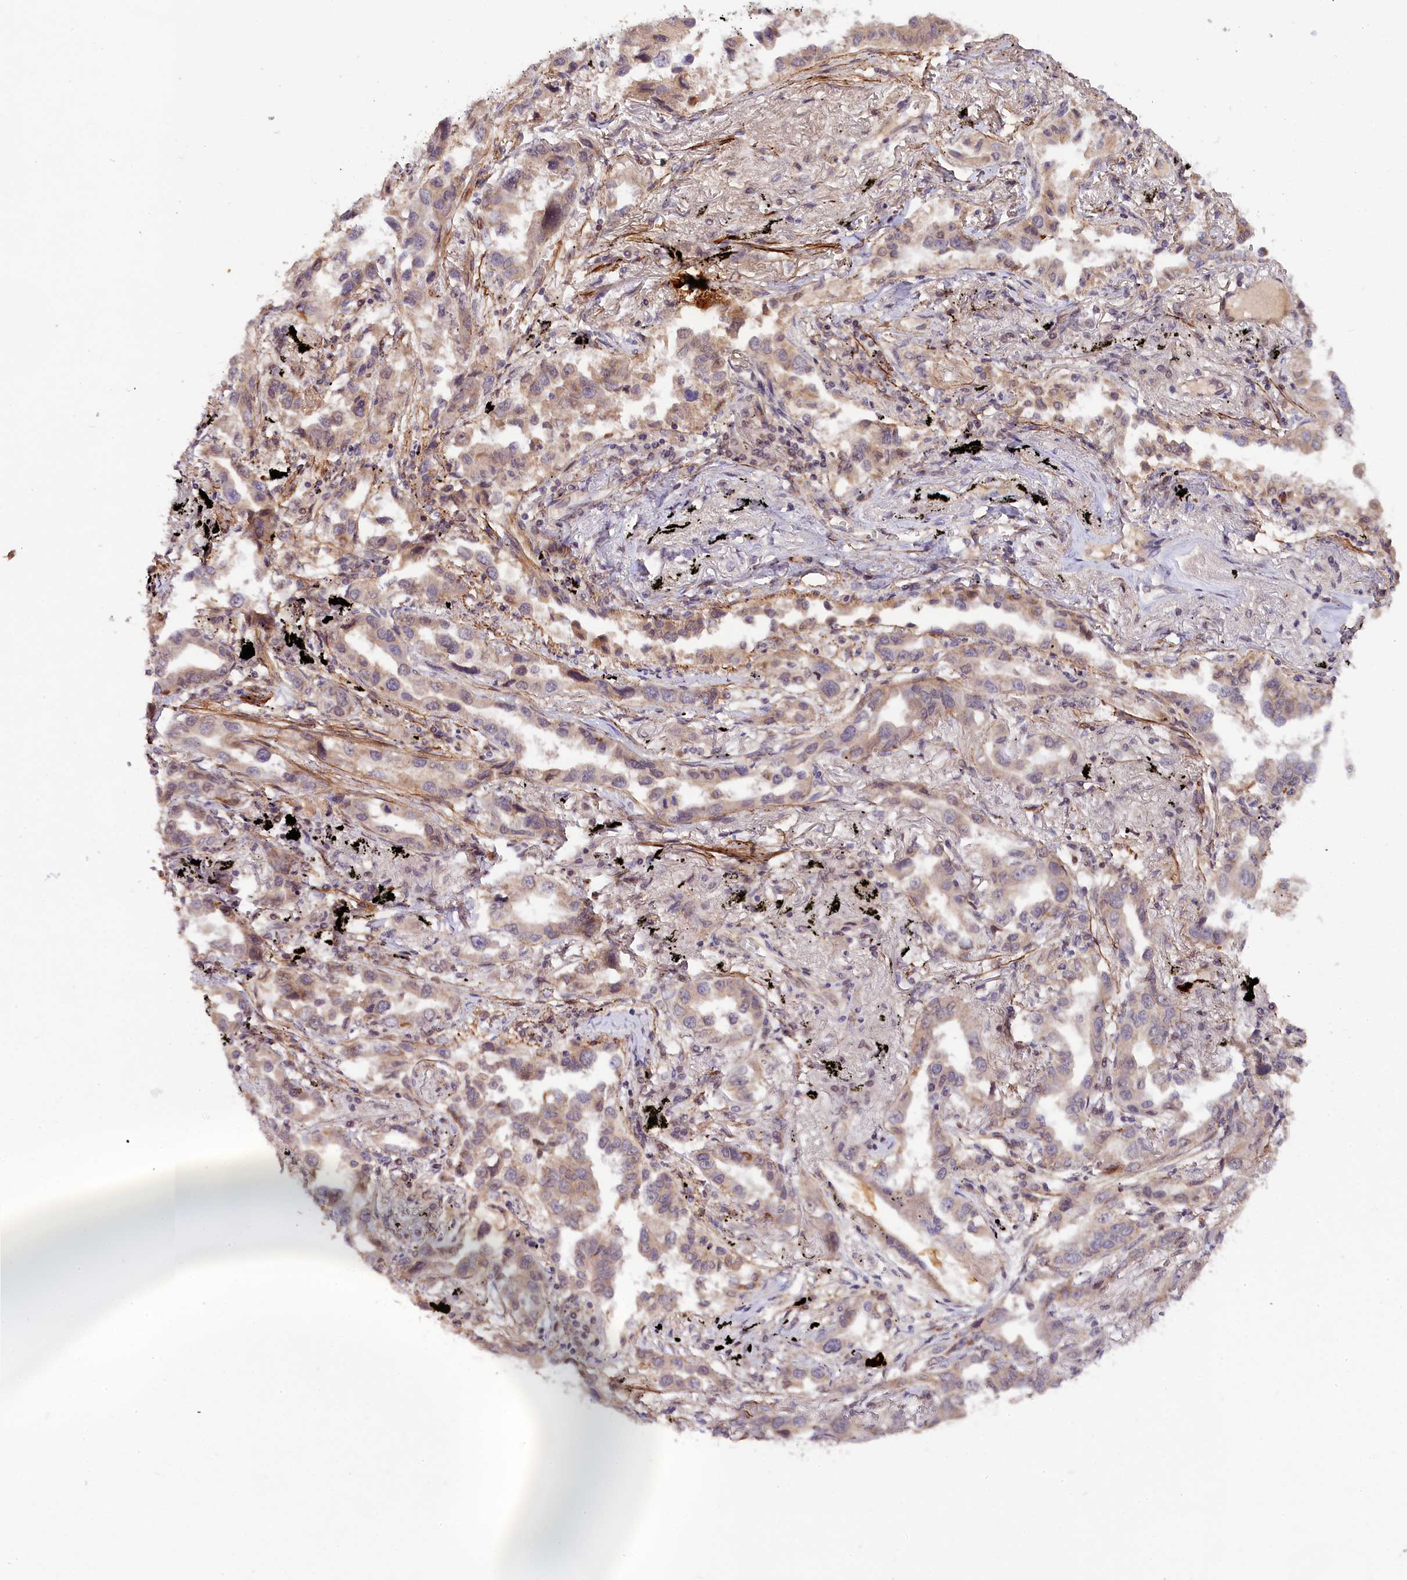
{"staining": {"intensity": "weak", "quantity": "25%-75%", "location": "cytoplasmic/membranous"}, "tissue": "lung cancer", "cell_type": "Tumor cells", "image_type": "cancer", "snomed": [{"axis": "morphology", "description": "Adenocarcinoma, NOS"}, {"axis": "topography", "description": "Lung"}], "caption": "Protein staining of adenocarcinoma (lung) tissue shows weak cytoplasmic/membranous expression in about 25%-75% of tumor cells.", "gene": "ZNF480", "patient": {"sex": "male", "age": 67}}